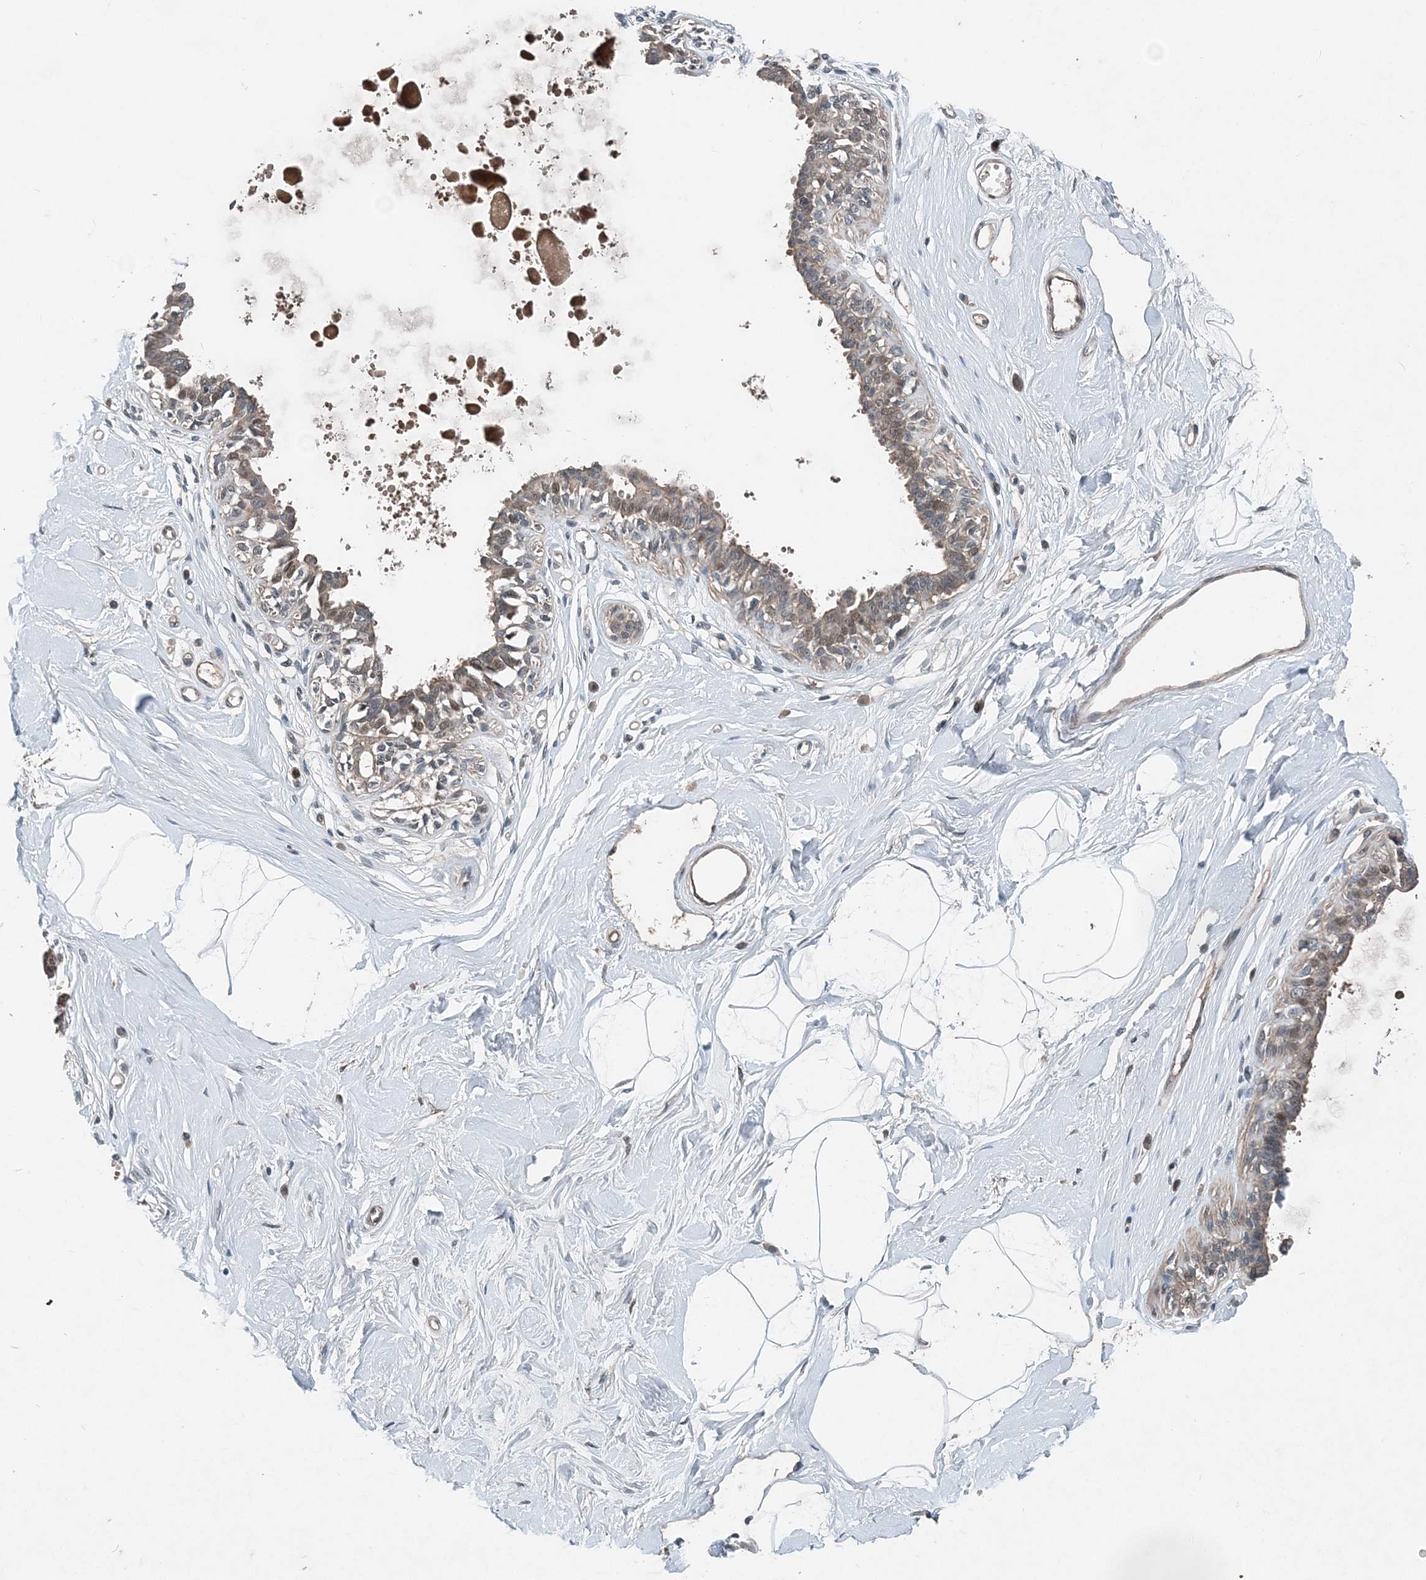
{"staining": {"intensity": "negative", "quantity": "none", "location": "none"}, "tissue": "breast", "cell_type": "Adipocytes", "image_type": "normal", "snomed": [{"axis": "morphology", "description": "Normal tissue, NOS"}, {"axis": "topography", "description": "Breast"}], "caption": "Immunohistochemistry (IHC) micrograph of benign breast: breast stained with DAB (3,3'-diaminobenzidine) reveals no significant protein positivity in adipocytes.", "gene": "SMPD3", "patient": {"sex": "female", "age": 45}}